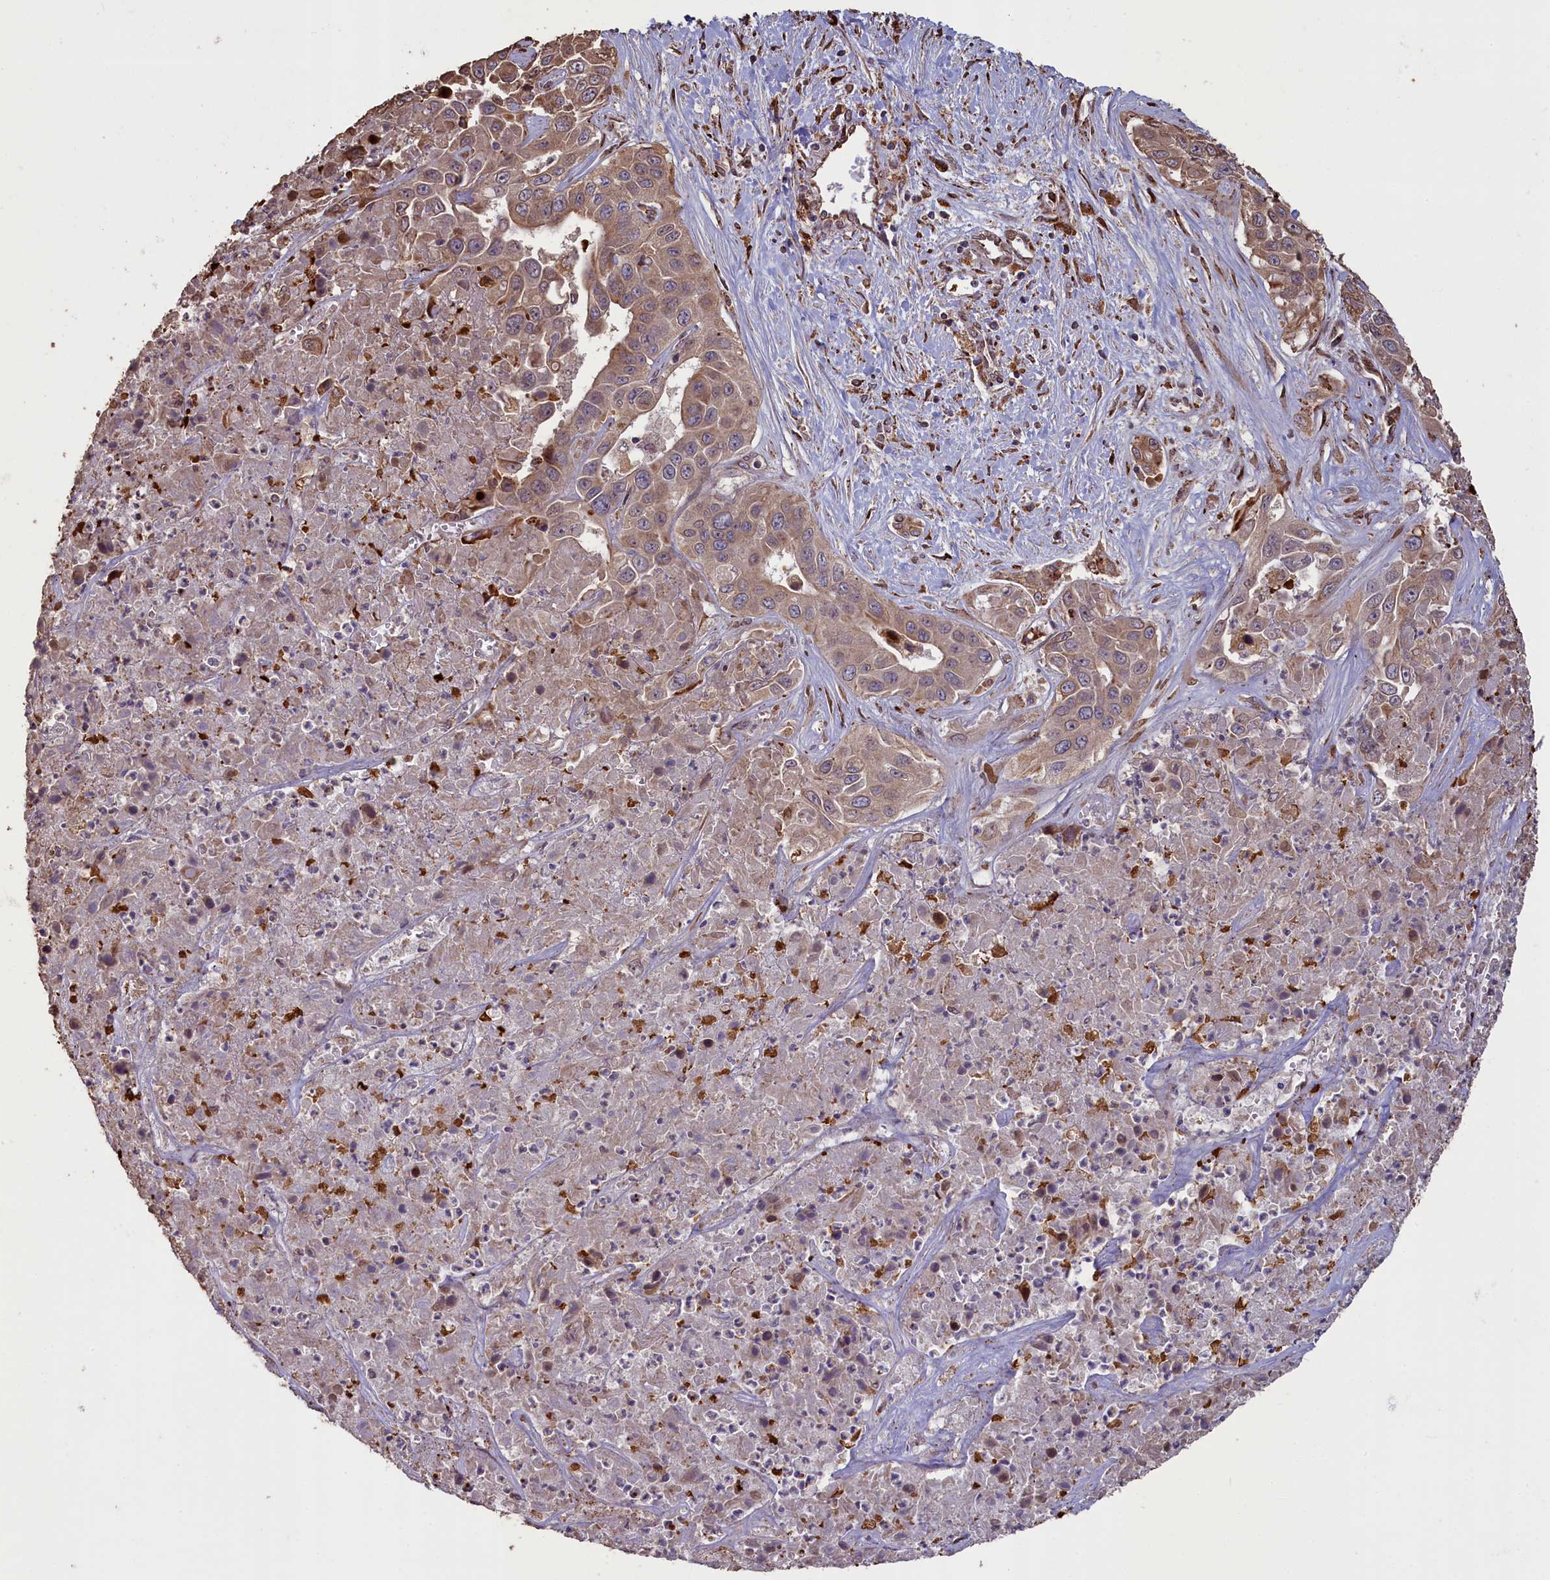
{"staining": {"intensity": "weak", "quantity": "25%-75%", "location": "cytoplasmic/membranous"}, "tissue": "liver cancer", "cell_type": "Tumor cells", "image_type": "cancer", "snomed": [{"axis": "morphology", "description": "Cholangiocarcinoma"}, {"axis": "topography", "description": "Liver"}], "caption": "Protein expression analysis of human liver cancer (cholangiocarcinoma) reveals weak cytoplasmic/membranous positivity in approximately 25%-75% of tumor cells. (DAB (3,3'-diaminobenzidine) IHC, brown staining for protein, blue staining for nuclei).", "gene": "SLC38A7", "patient": {"sex": "female", "age": 52}}